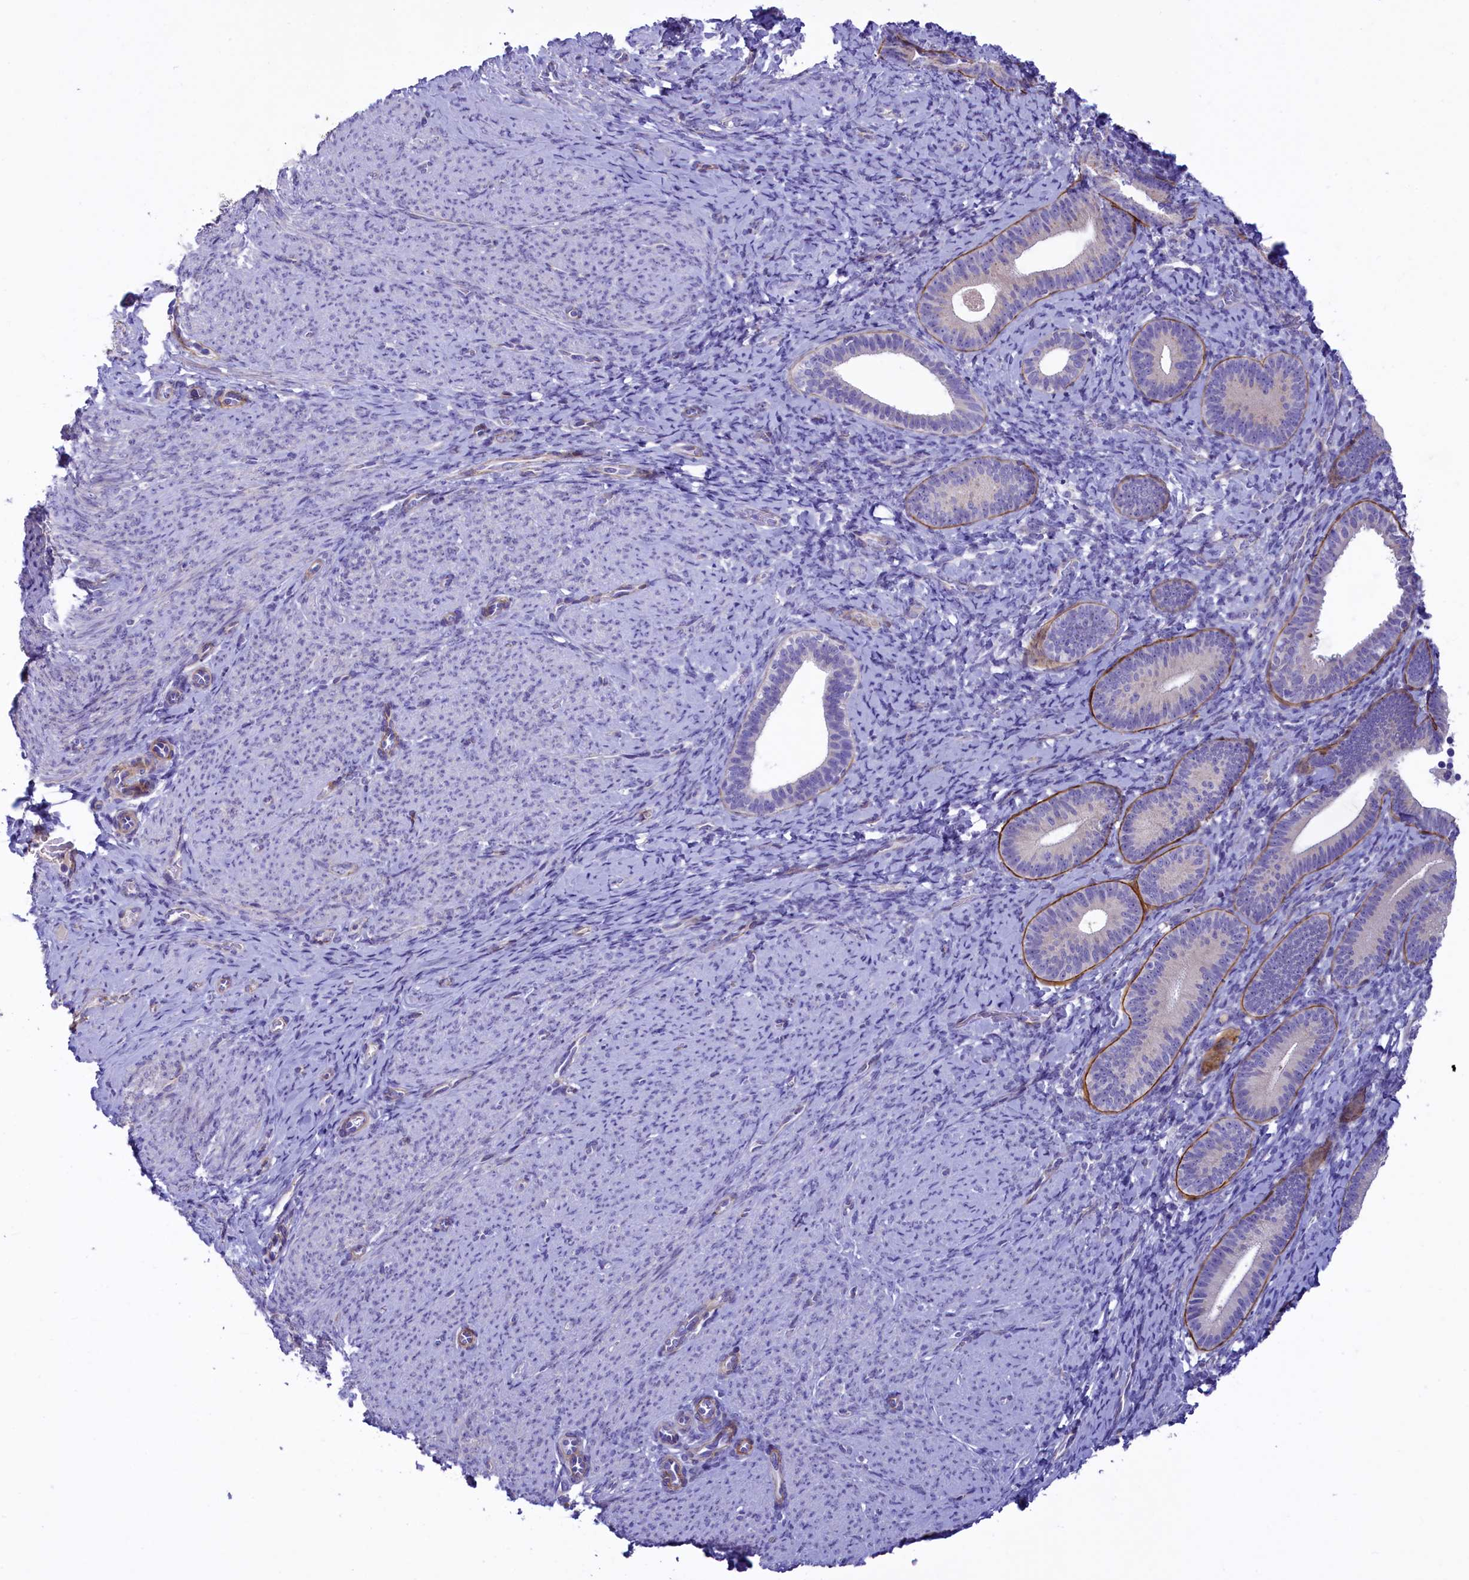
{"staining": {"intensity": "negative", "quantity": "none", "location": "none"}, "tissue": "endometrium", "cell_type": "Cells in endometrial stroma", "image_type": "normal", "snomed": [{"axis": "morphology", "description": "Normal tissue, NOS"}, {"axis": "topography", "description": "Endometrium"}], "caption": "Histopathology image shows no protein staining in cells in endometrial stroma of unremarkable endometrium. Nuclei are stained in blue.", "gene": "LOXL1", "patient": {"sex": "female", "age": 65}}